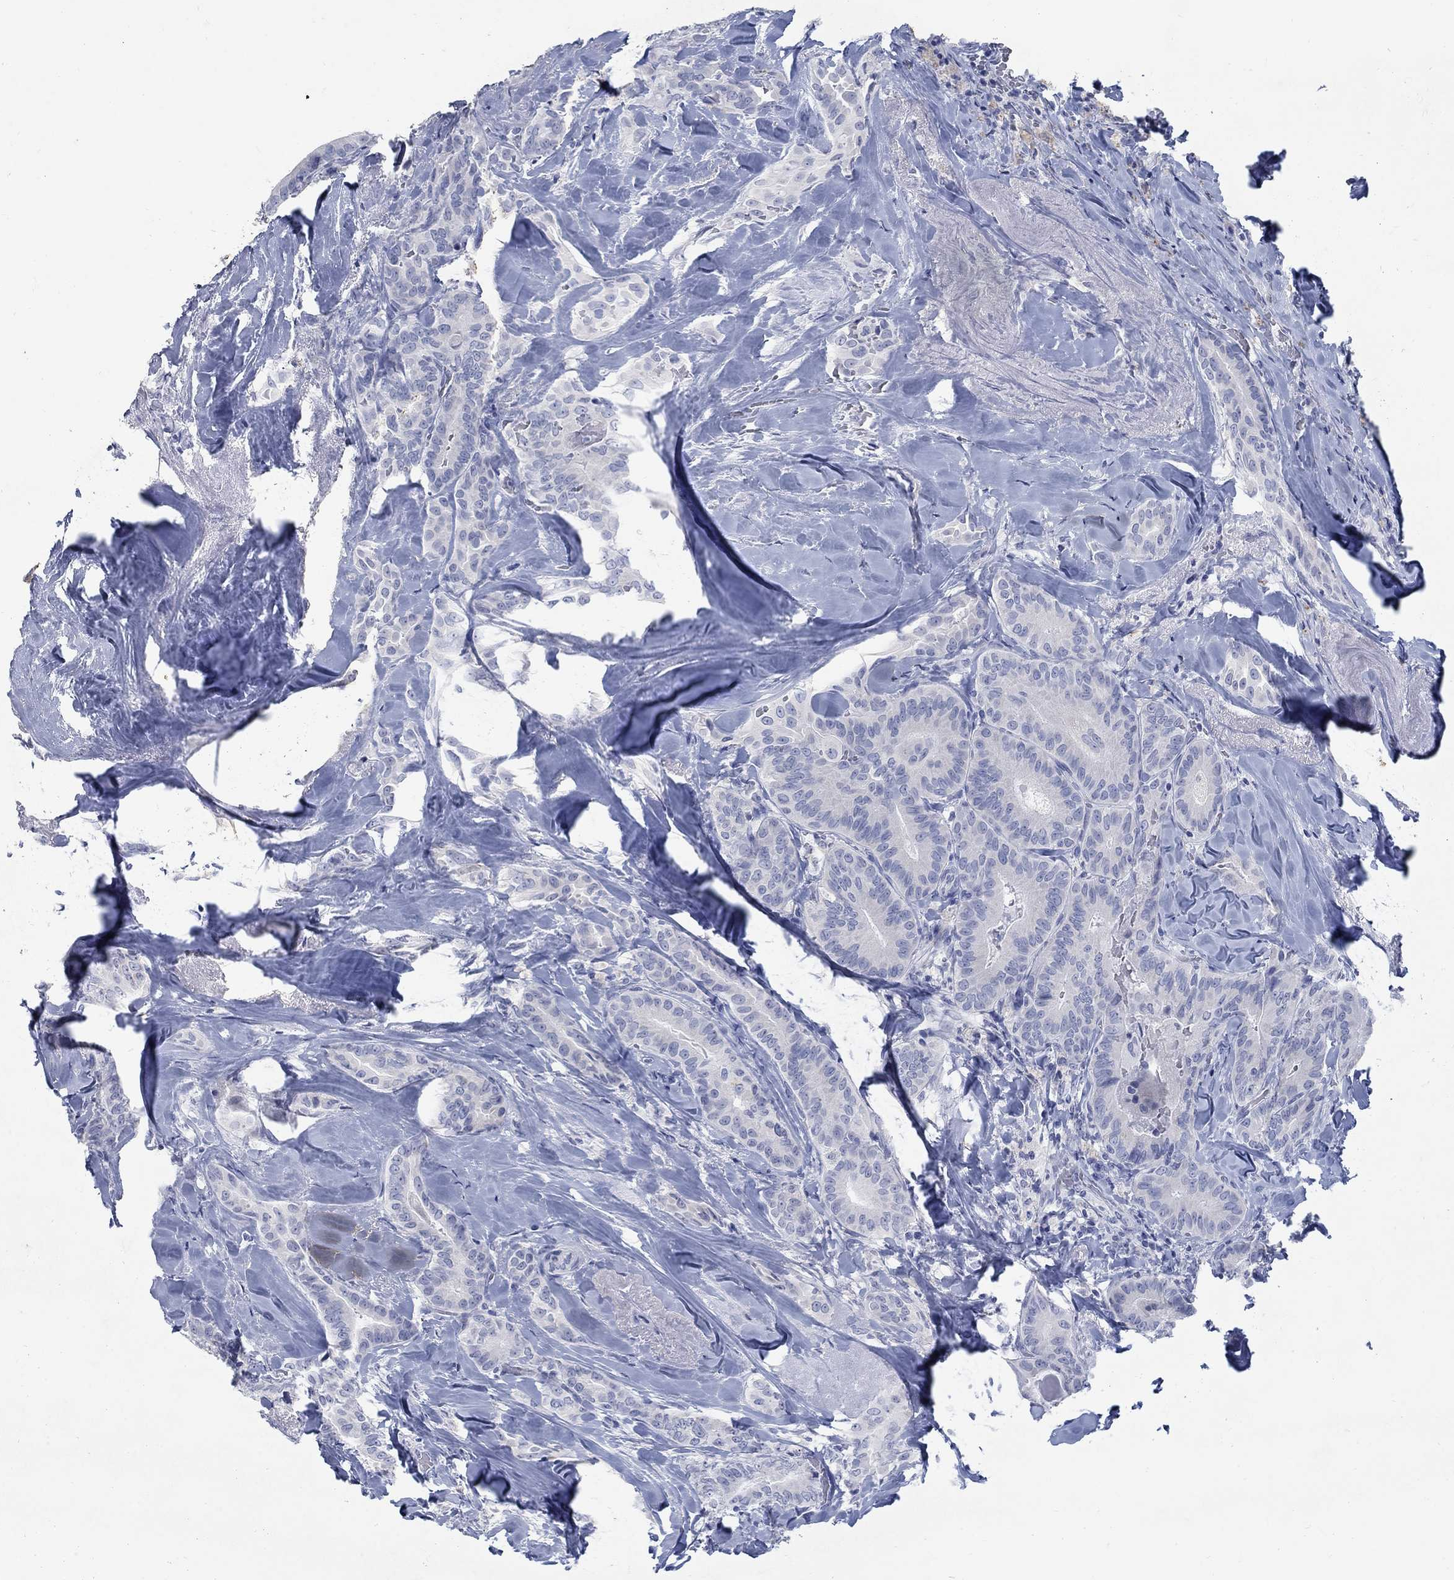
{"staining": {"intensity": "negative", "quantity": "none", "location": "none"}, "tissue": "thyroid cancer", "cell_type": "Tumor cells", "image_type": "cancer", "snomed": [{"axis": "morphology", "description": "Papillary adenocarcinoma, NOS"}, {"axis": "topography", "description": "Thyroid gland"}], "caption": "Tumor cells show no significant protein positivity in thyroid papillary adenocarcinoma.", "gene": "RFTN2", "patient": {"sex": "male", "age": 61}}